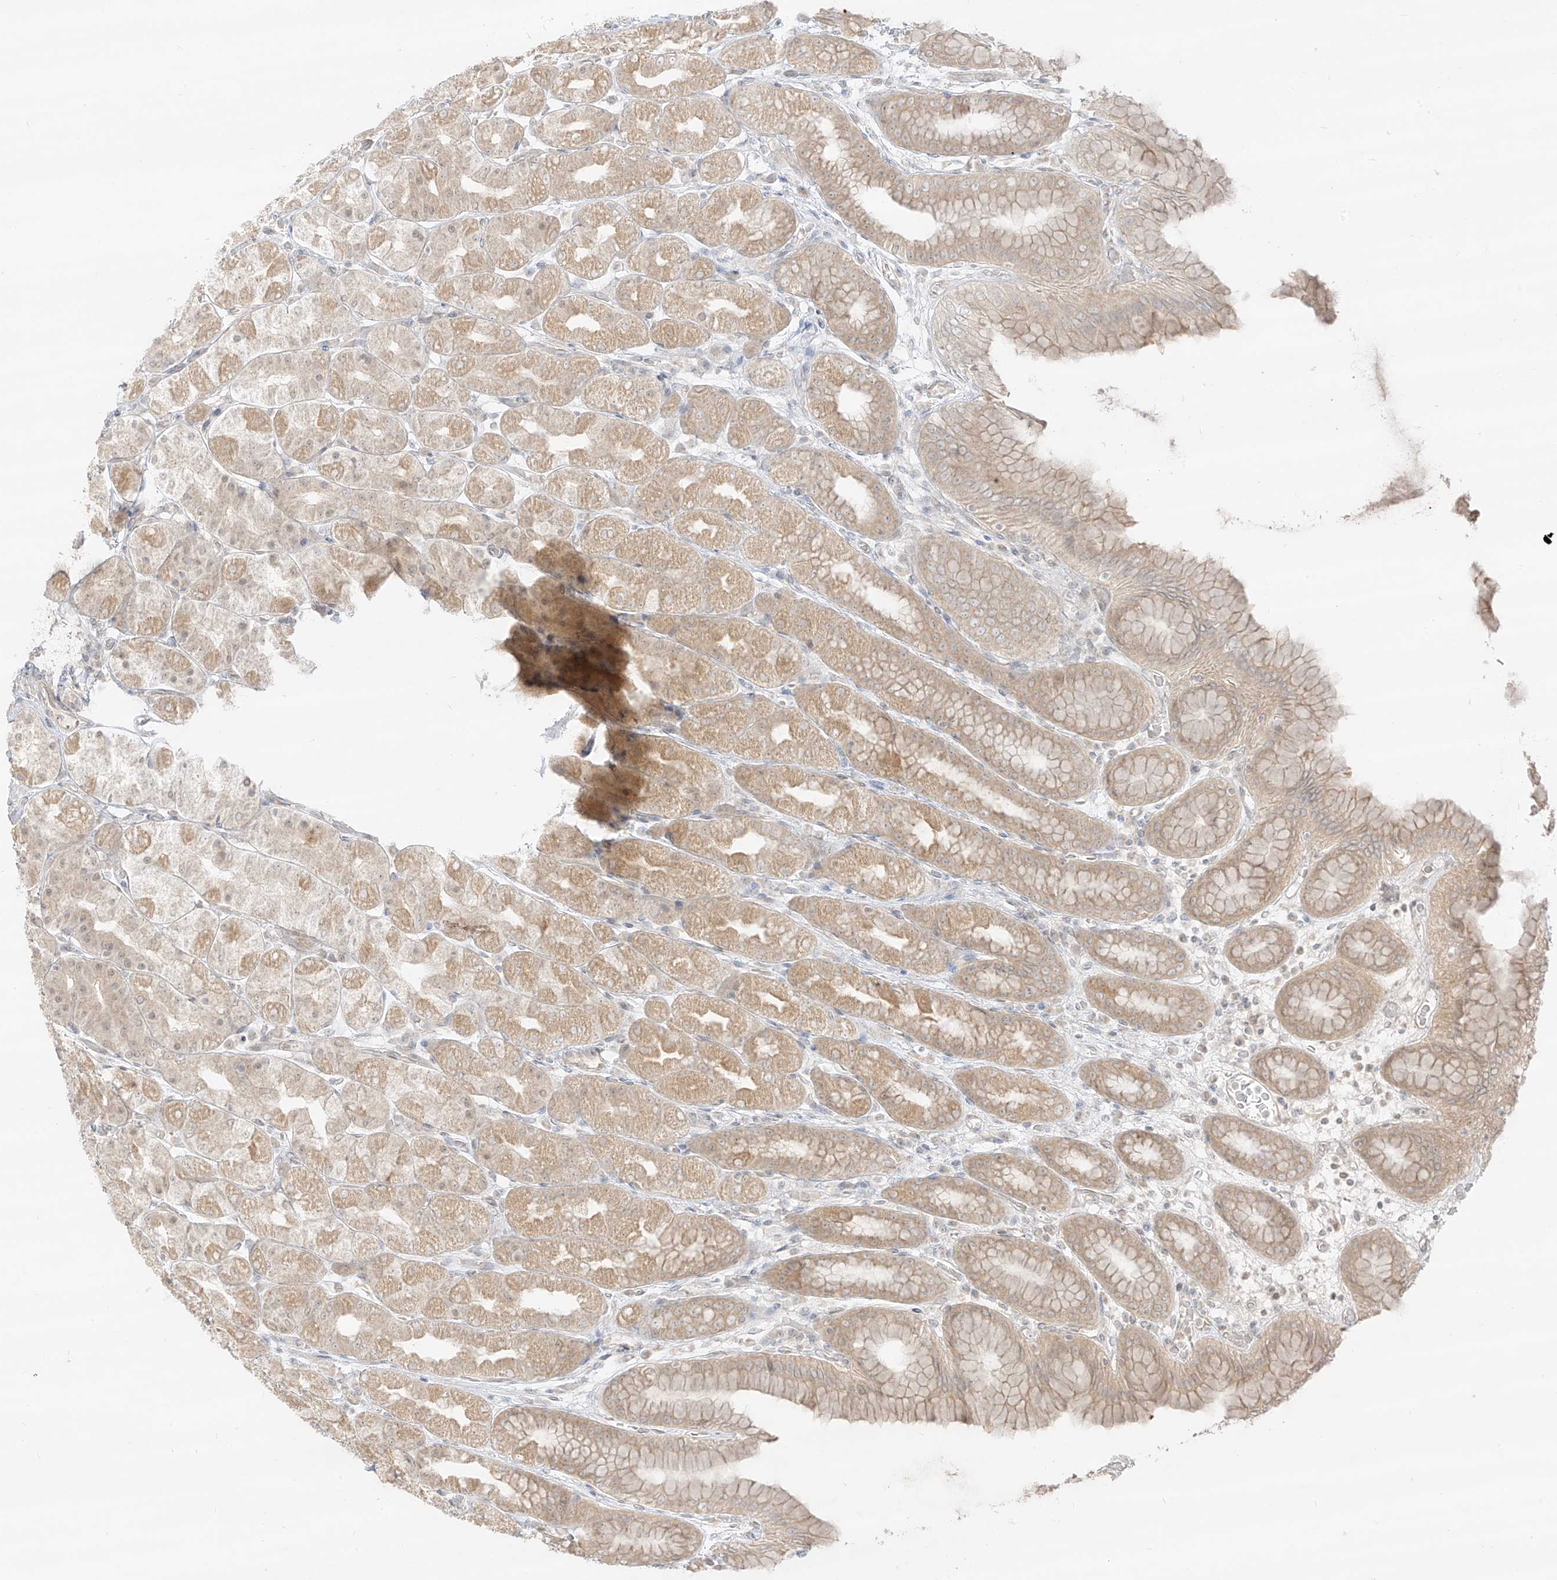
{"staining": {"intensity": "moderate", "quantity": "25%-75%", "location": "cytoplasmic/membranous"}, "tissue": "stomach", "cell_type": "Glandular cells", "image_type": "normal", "snomed": [{"axis": "morphology", "description": "Normal tissue, NOS"}, {"axis": "topography", "description": "Stomach, upper"}], "caption": "An IHC photomicrograph of benign tissue is shown. Protein staining in brown shows moderate cytoplasmic/membranous positivity in stomach within glandular cells.", "gene": "LIPT1", "patient": {"sex": "male", "age": 68}}